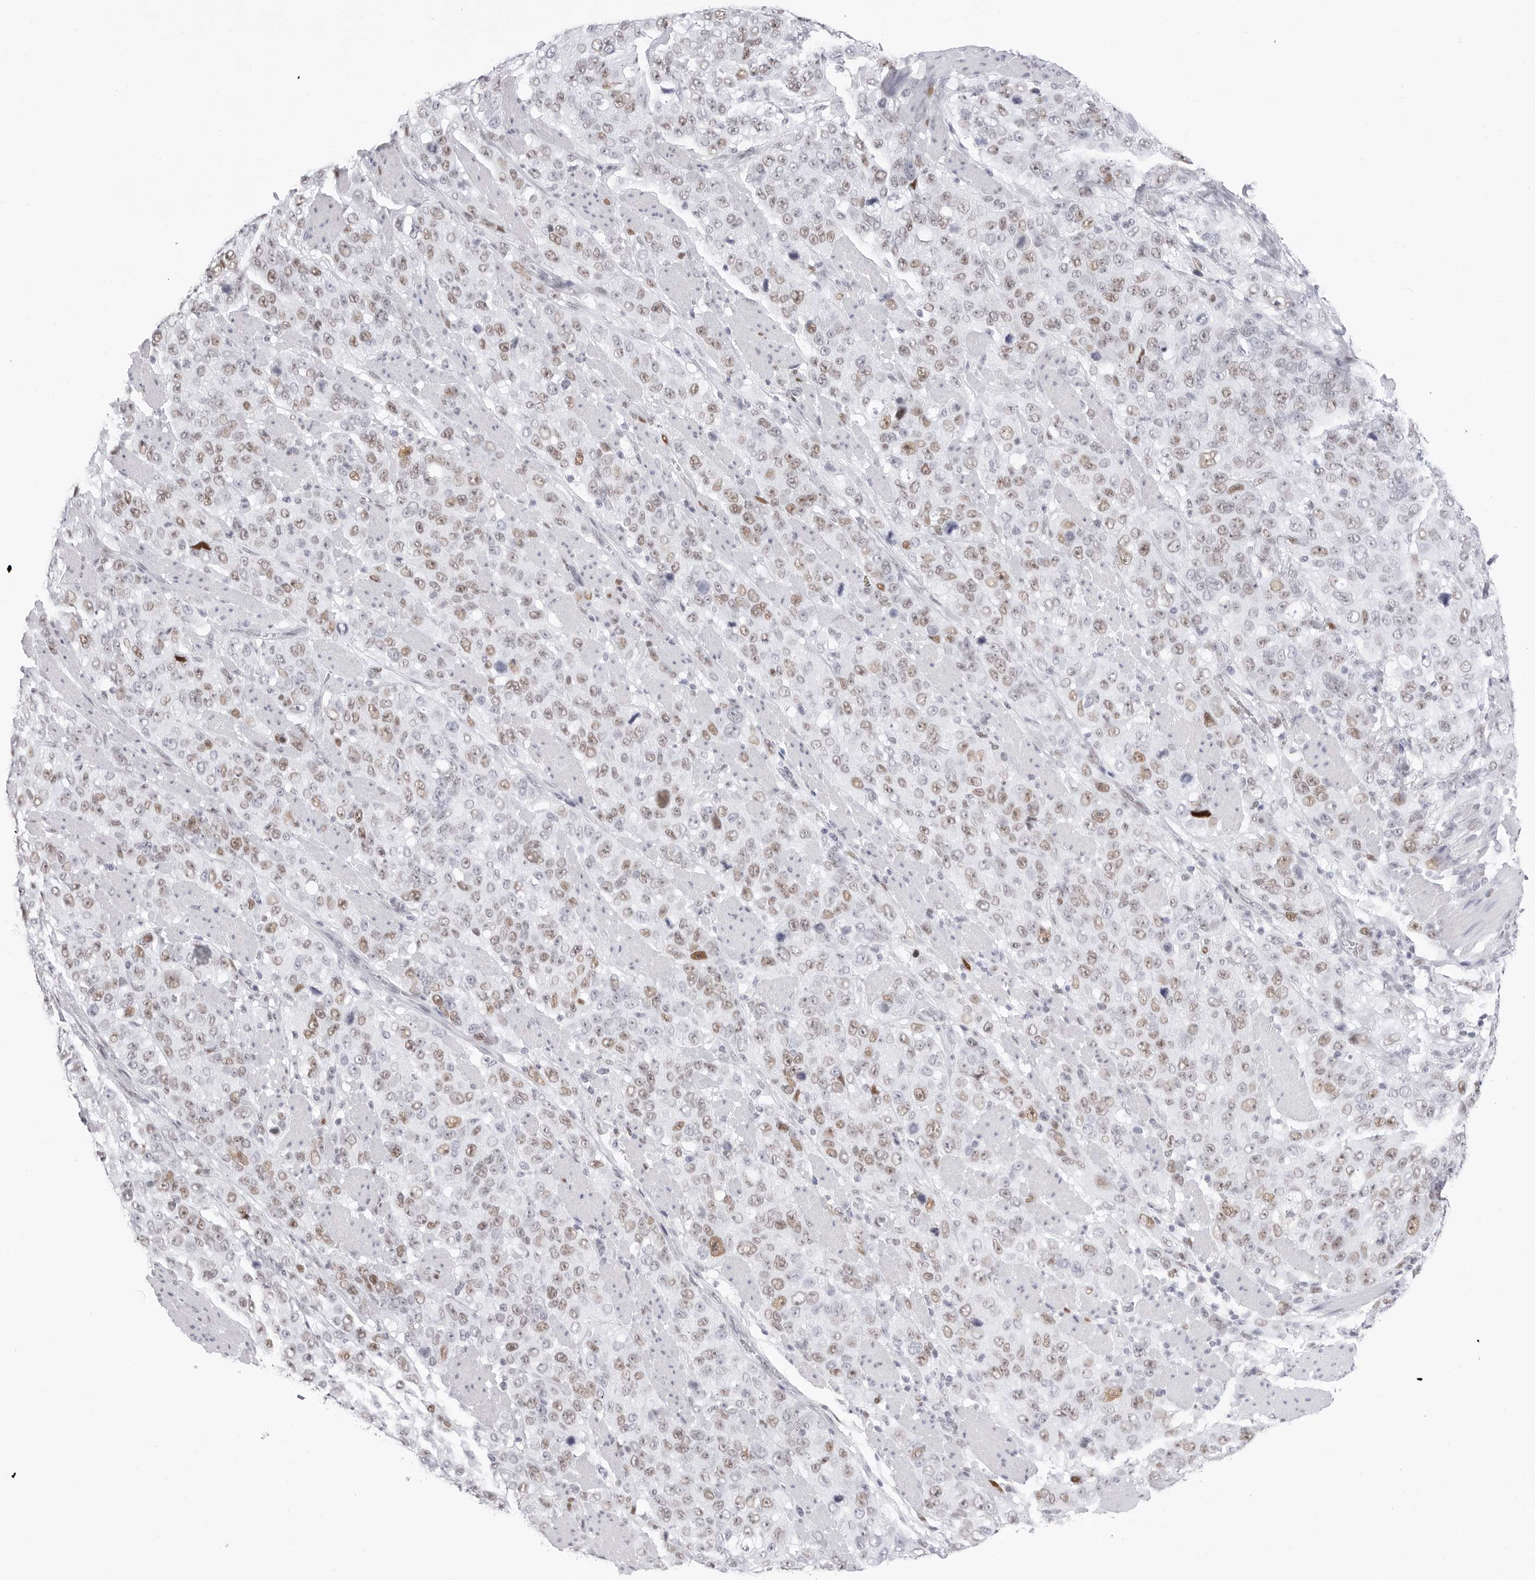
{"staining": {"intensity": "weak", "quantity": ">75%", "location": "nuclear"}, "tissue": "stomach cancer", "cell_type": "Tumor cells", "image_type": "cancer", "snomed": [{"axis": "morphology", "description": "Adenocarcinoma, NOS"}, {"axis": "topography", "description": "Stomach"}], "caption": "This image shows IHC staining of human stomach cancer (adenocarcinoma), with low weak nuclear positivity in approximately >75% of tumor cells.", "gene": "NASP", "patient": {"sex": "male", "age": 48}}